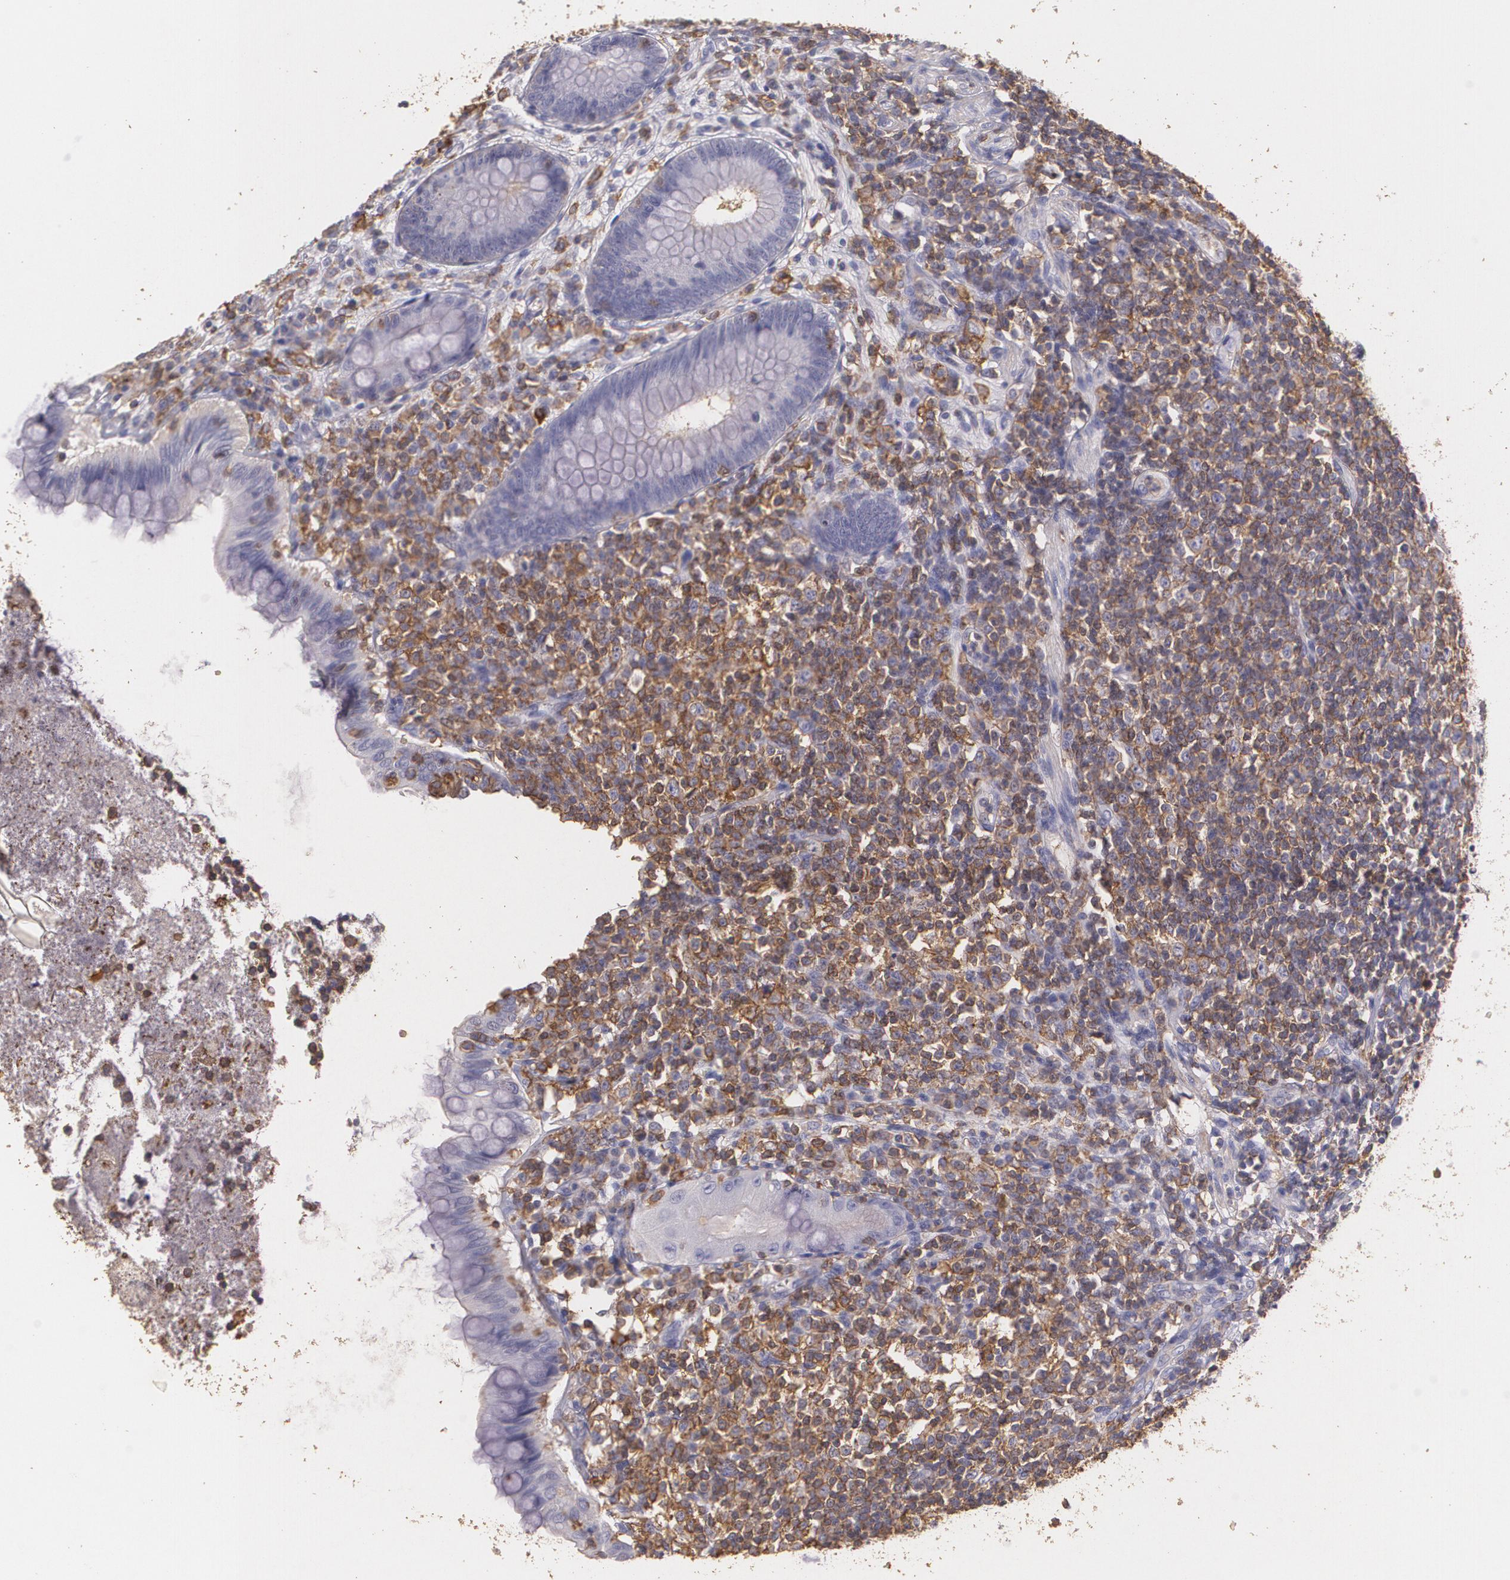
{"staining": {"intensity": "negative", "quantity": "none", "location": "none"}, "tissue": "appendix", "cell_type": "Glandular cells", "image_type": "normal", "snomed": [{"axis": "morphology", "description": "Normal tissue, NOS"}, {"axis": "topography", "description": "Appendix"}], "caption": "Glandular cells show no significant protein staining in unremarkable appendix. (Immunohistochemistry (ihc), brightfield microscopy, high magnification).", "gene": "TGFBR1", "patient": {"sex": "female", "age": 66}}